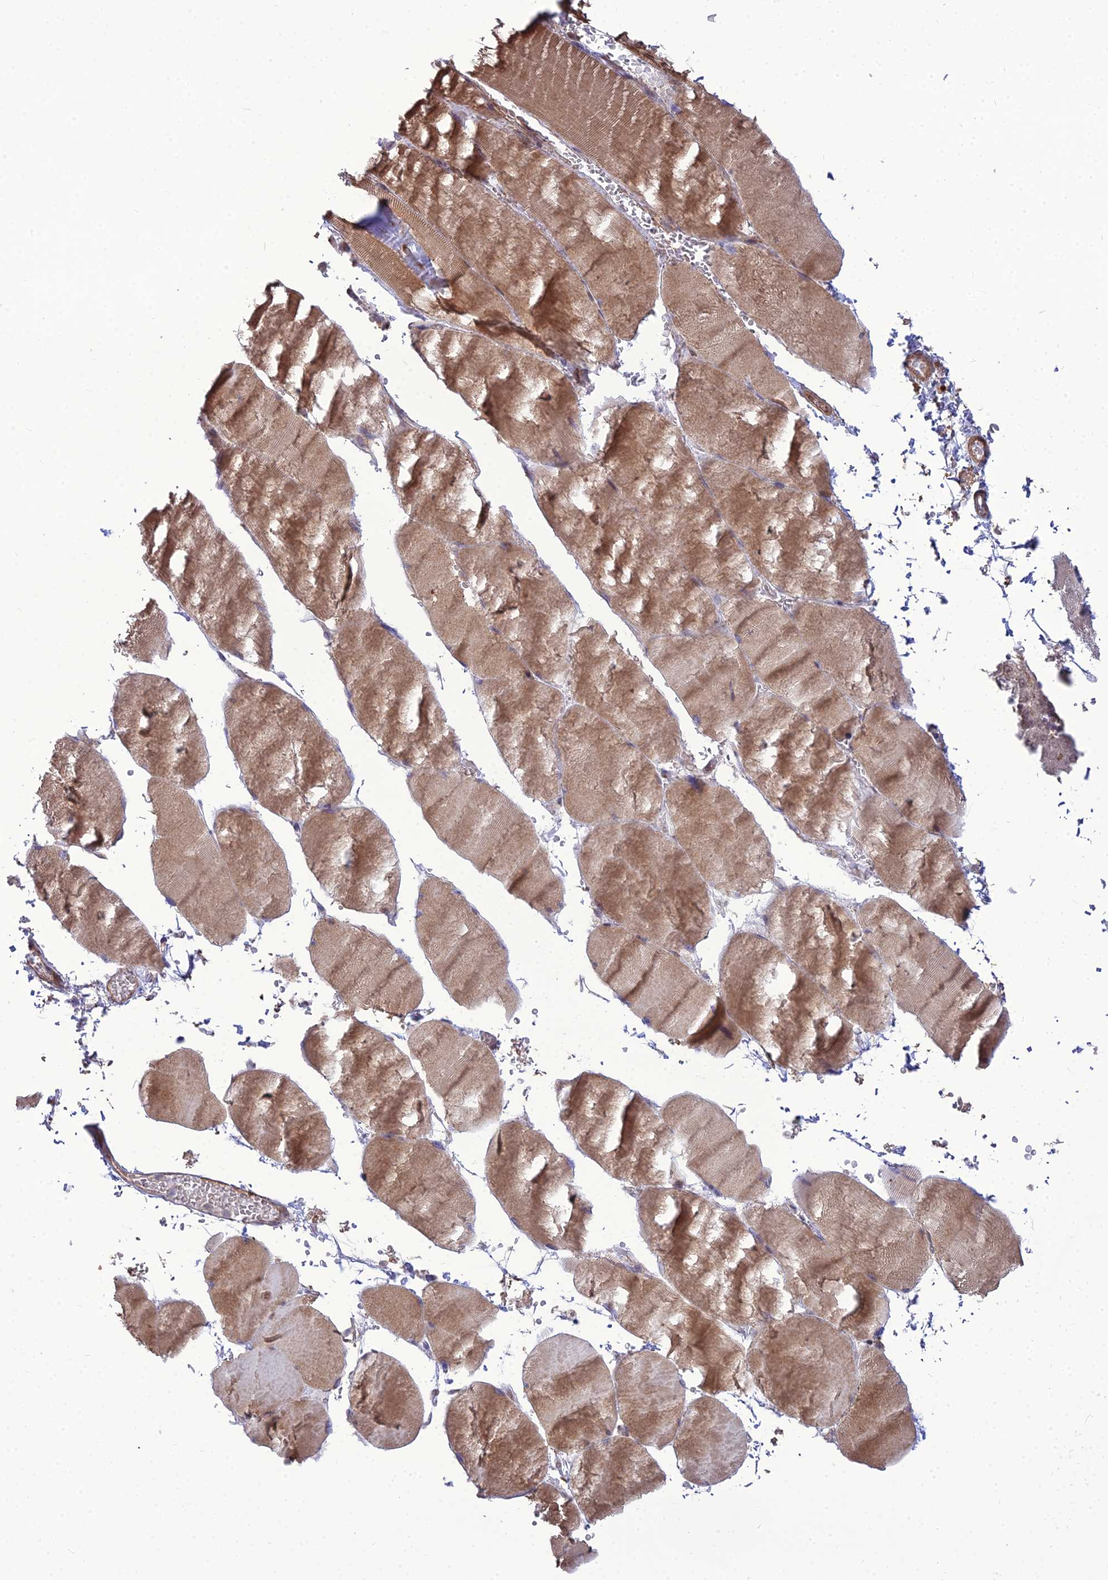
{"staining": {"intensity": "moderate", "quantity": ">75%", "location": "cytoplasmic/membranous"}, "tissue": "skeletal muscle", "cell_type": "Myocytes", "image_type": "normal", "snomed": [{"axis": "morphology", "description": "Normal tissue, NOS"}, {"axis": "topography", "description": "Skeletal muscle"}, {"axis": "topography", "description": "Head-Neck"}], "caption": "An IHC image of normal tissue is shown. Protein staining in brown labels moderate cytoplasmic/membranous positivity in skeletal muscle within myocytes. (Brightfield microscopy of DAB IHC at high magnification).", "gene": "TSPYL2", "patient": {"sex": "male", "age": 66}}